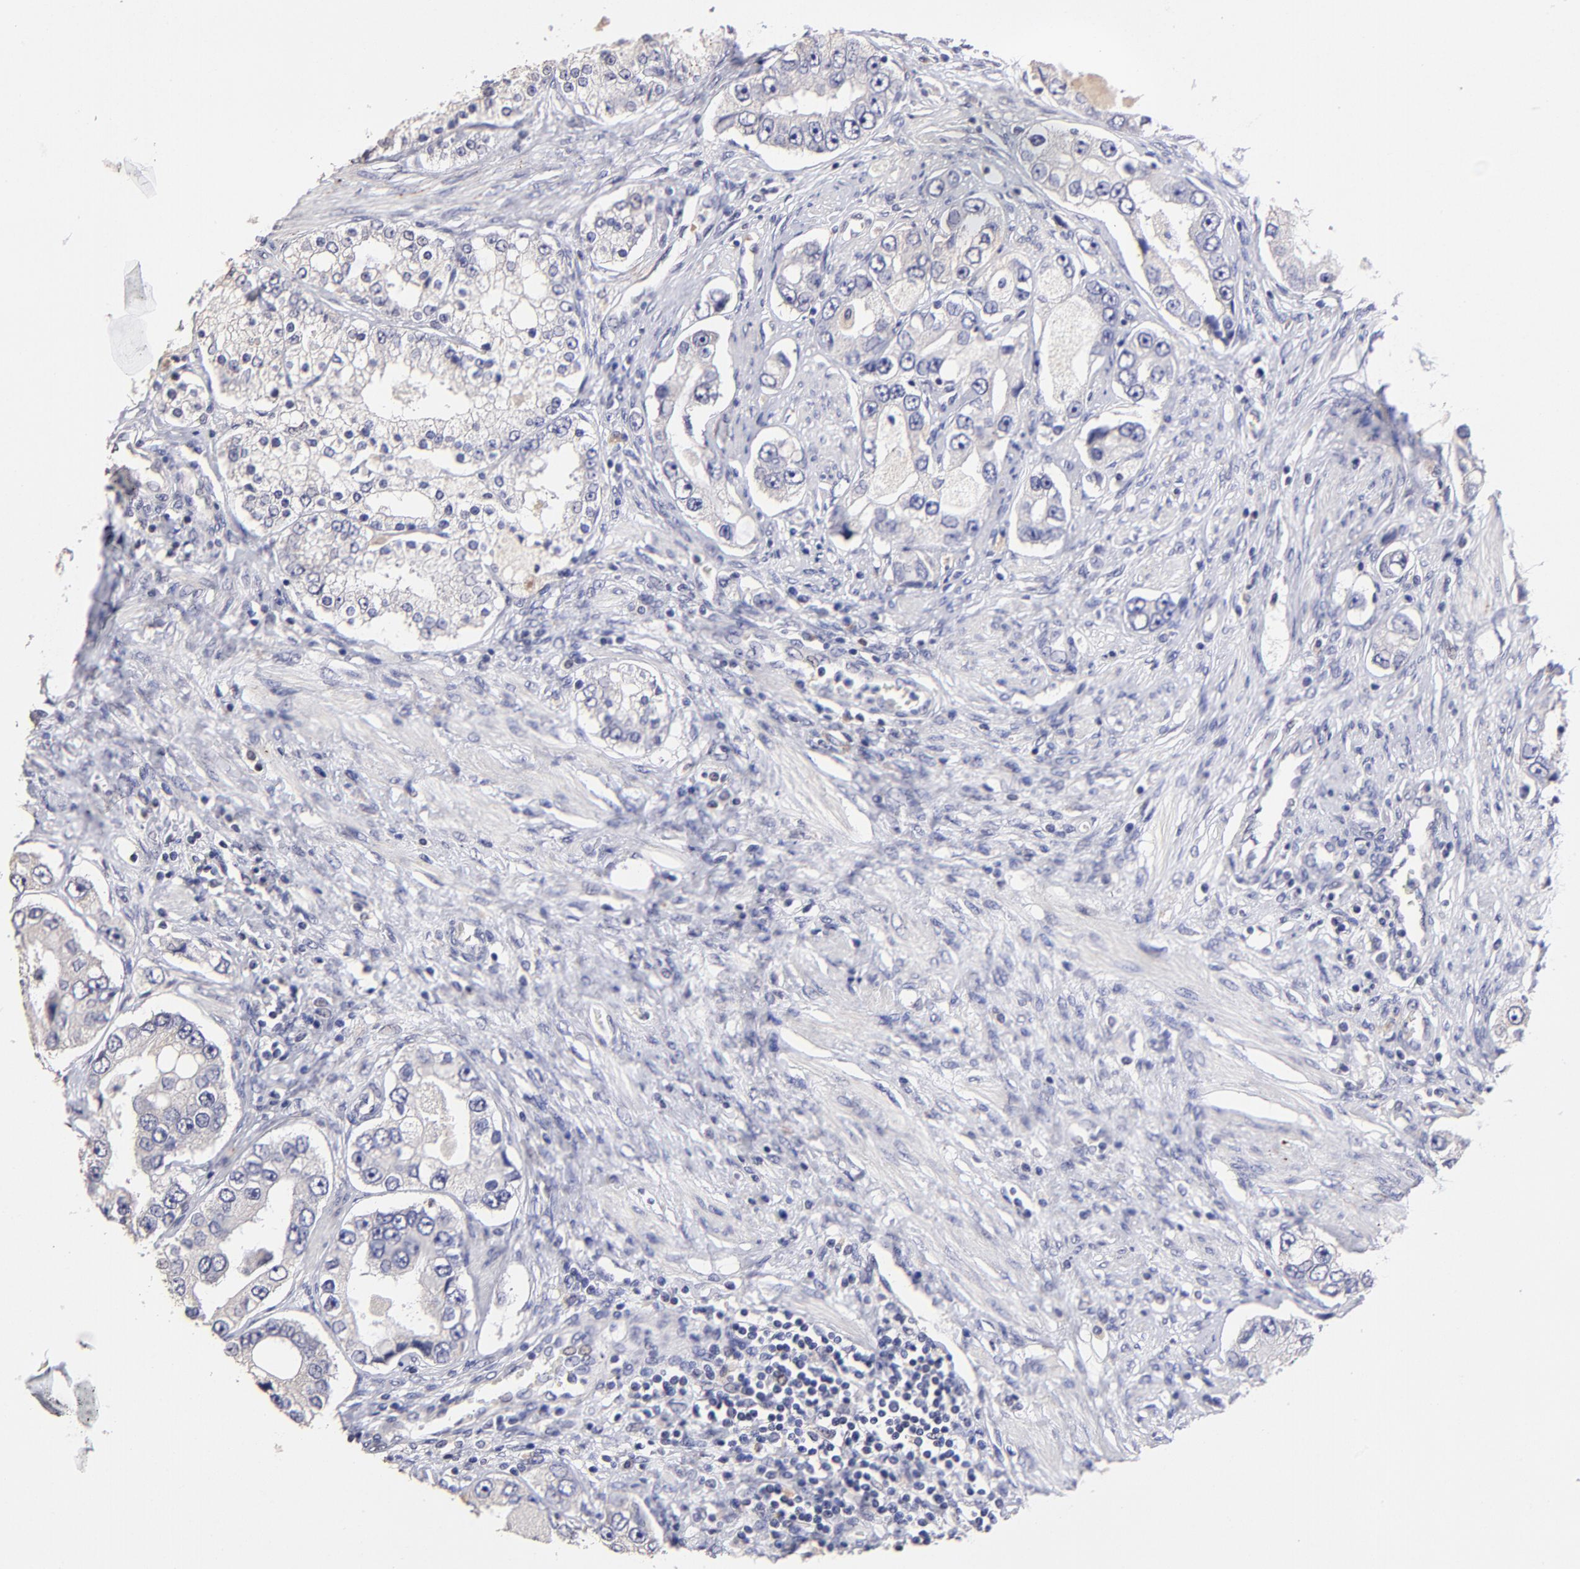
{"staining": {"intensity": "negative", "quantity": "none", "location": "none"}, "tissue": "prostate cancer", "cell_type": "Tumor cells", "image_type": "cancer", "snomed": [{"axis": "morphology", "description": "Adenocarcinoma, High grade"}, {"axis": "topography", "description": "Prostate"}], "caption": "IHC micrograph of neoplastic tissue: human prostate high-grade adenocarcinoma stained with DAB displays no significant protein positivity in tumor cells. The staining is performed using DAB (3,3'-diaminobenzidine) brown chromogen with nuclei counter-stained in using hematoxylin.", "gene": "DNMT1", "patient": {"sex": "male", "age": 63}}